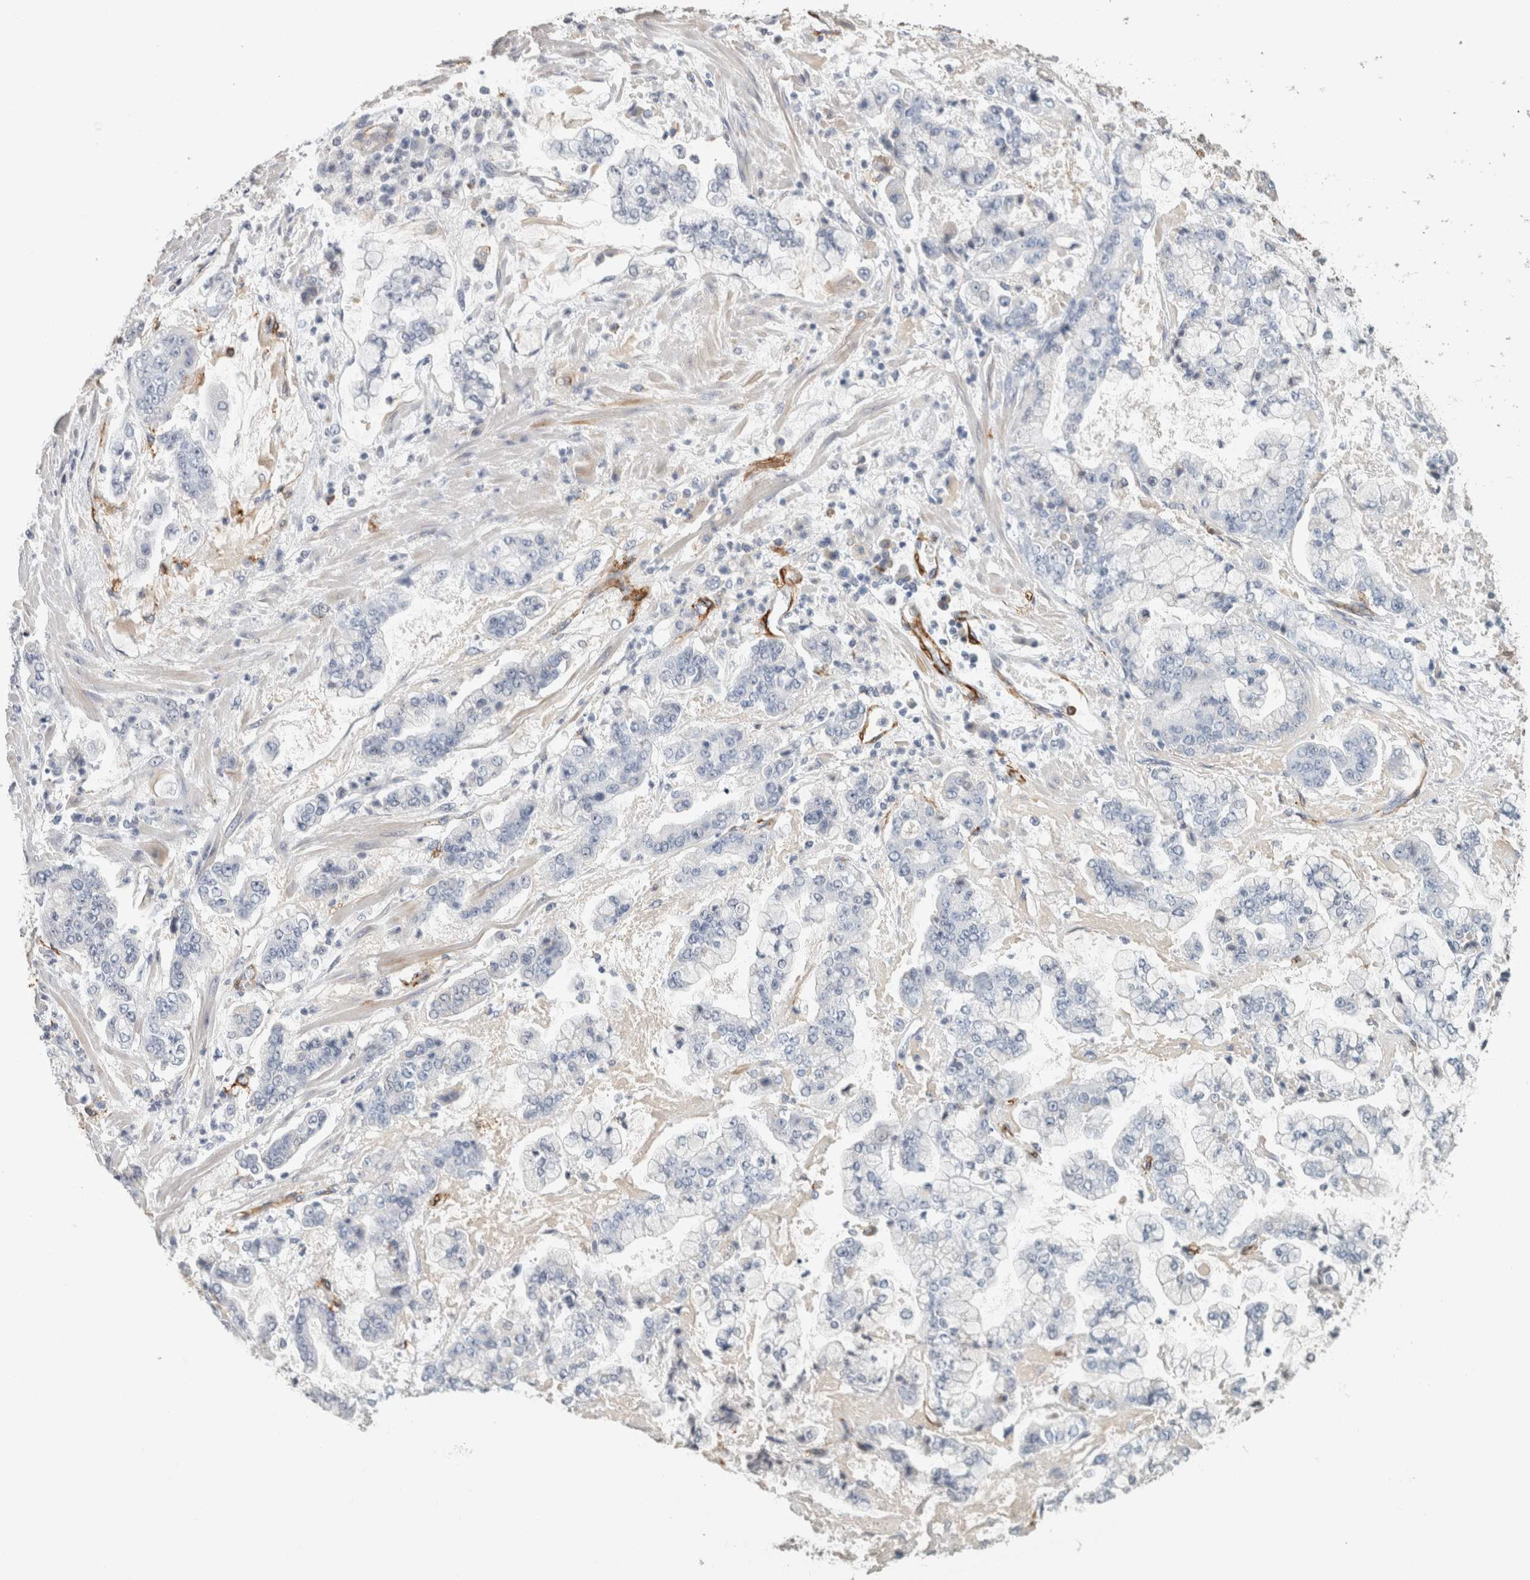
{"staining": {"intensity": "negative", "quantity": "none", "location": "none"}, "tissue": "stomach cancer", "cell_type": "Tumor cells", "image_type": "cancer", "snomed": [{"axis": "morphology", "description": "Adenocarcinoma, NOS"}, {"axis": "topography", "description": "Stomach"}], "caption": "High magnification brightfield microscopy of adenocarcinoma (stomach) stained with DAB (brown) and counterstained with hematoxylin (blue): tumor cells show no significant positivity.", "gene": "CD36", "patient": {"sex": "male", "age": 76}}